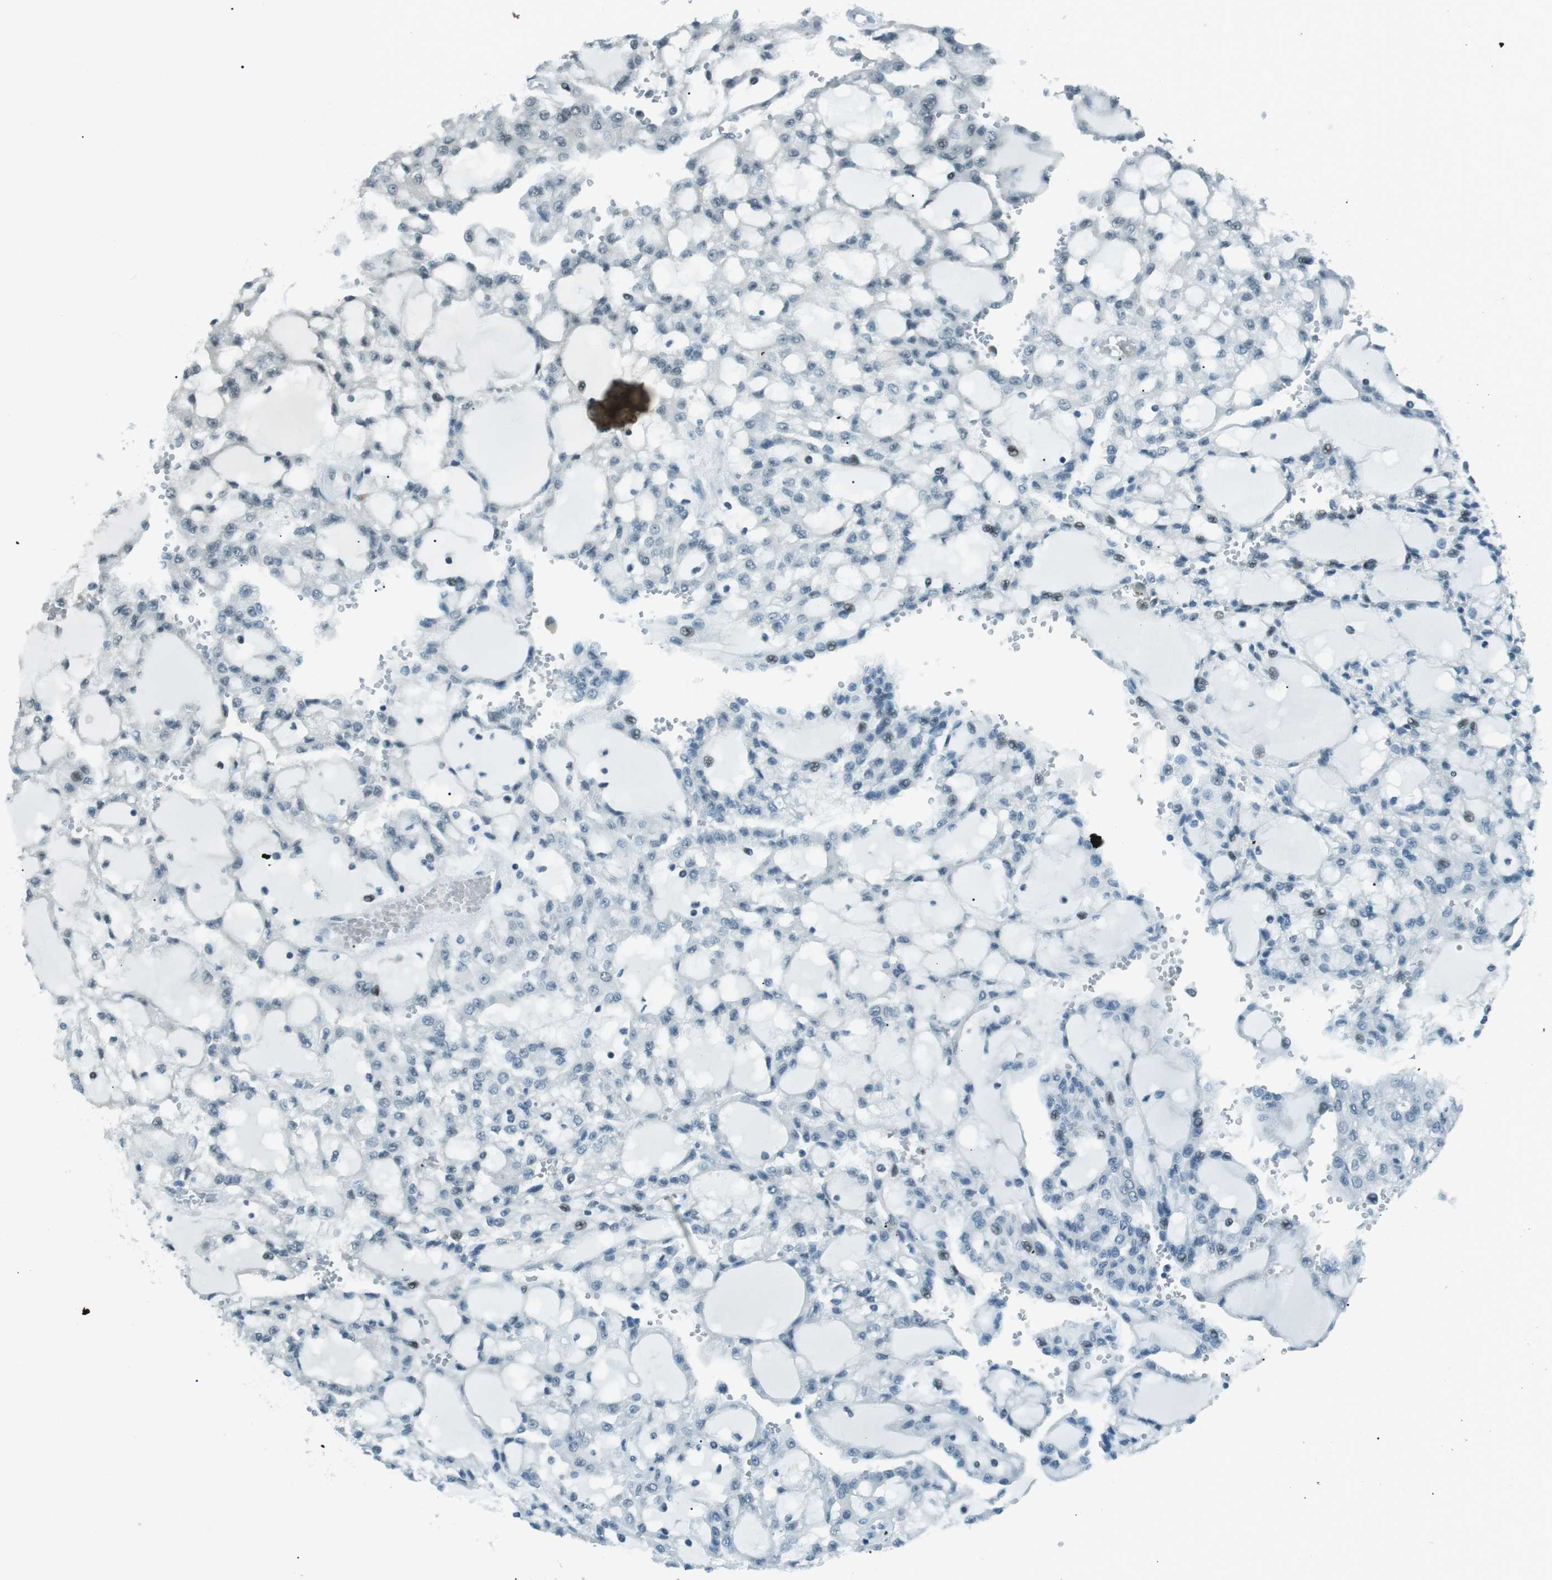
{"staining": {"intensity": "moderate", "quantity": "<25%", "location": "nuclear"}, "tissue": "renal cancer", "cell_type": "Tumor cells", "image_type": "cancer", "snomed": [{"axis": "morphology", "description": "Adenocarcinoma, NOS"}, {"axis": "topography", "description": "Kidney"}], "caption": "Protein positivity by immunohistochemistry reveals moderate nuclear positivity in about <25% of tumor cells in renal cancer. The protein of interest is shown in brown color, while the nuclei are stained blue.", "gene": "PJA1", "patient": {"sex": "male", "age": 63}}